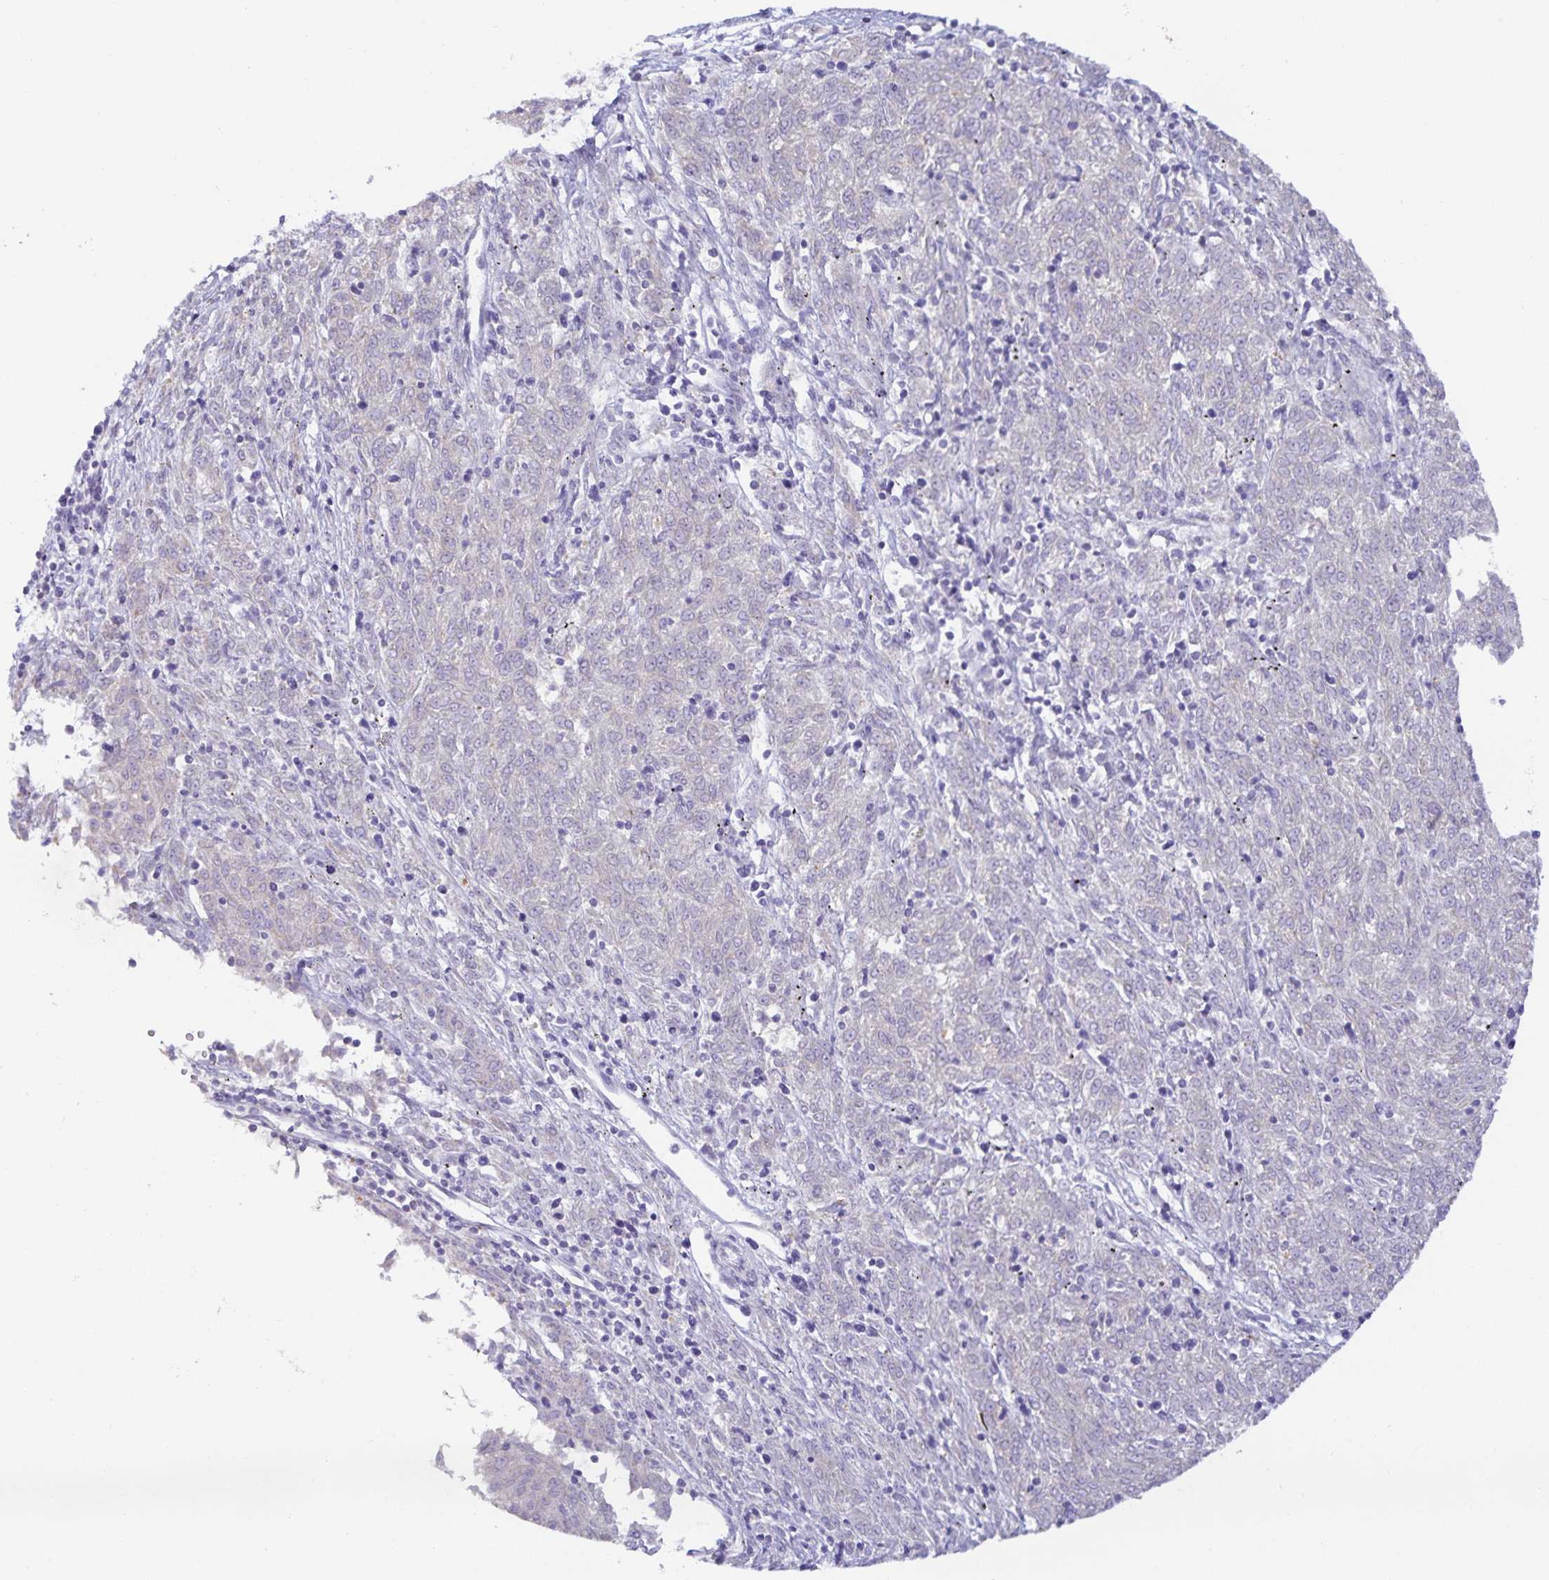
{"staining": {"intensity": "negative", "quantity": "none", "location": "none"}, "tissue": "melanoma", "cell_type": "Tumor cells", "image_type": "cancer", "snomed": [{"axis": "morphology", "description": "Malignant melanoma, NOS"}, {"axis": "topography", "description": "Skin"}], "caption": "Melanoma was stained to show a protein in brown. There is no significant expression in tumor cells.", "gene": "MON2", "patient": {"sex": "female", "age": 72}}